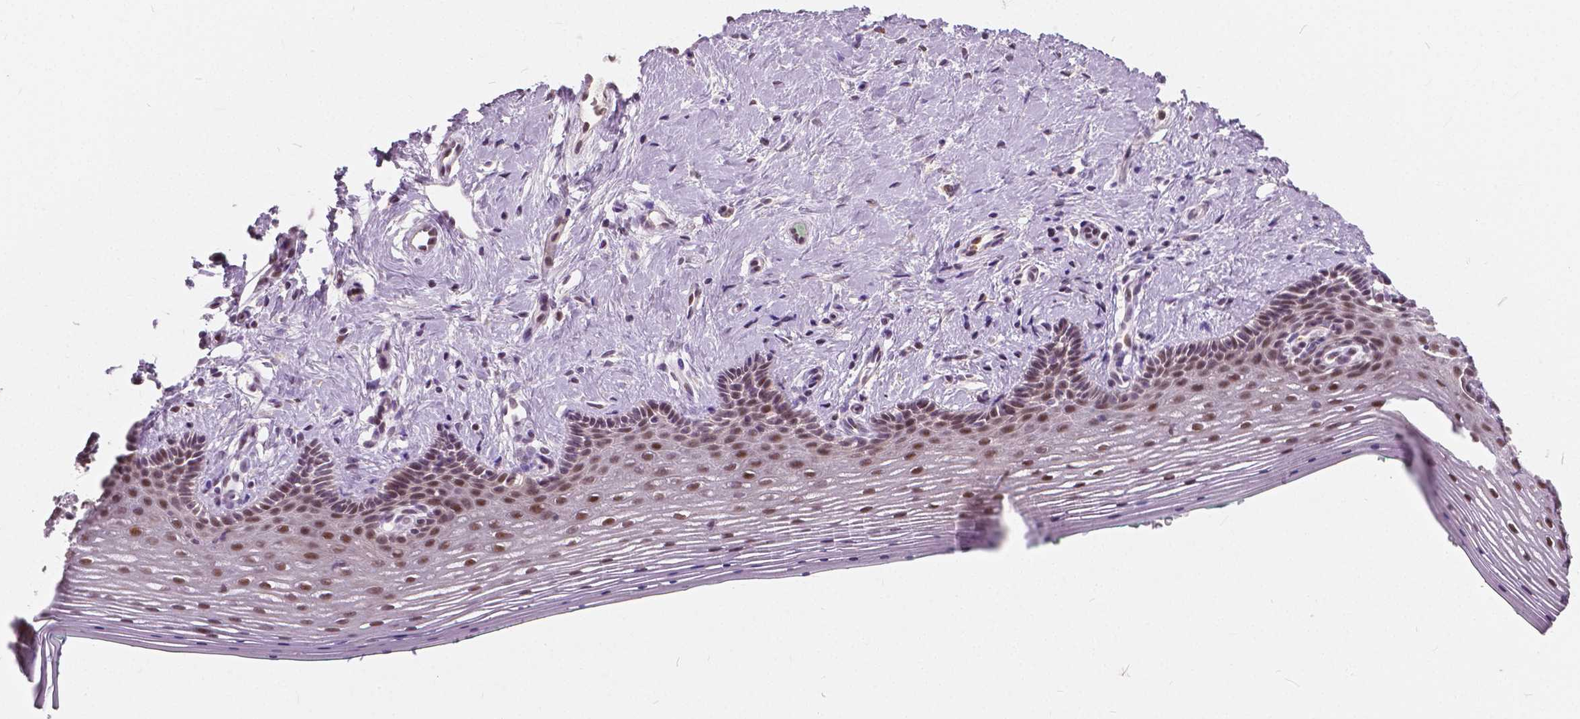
{"staining": {"intensity": "moderate", "quantity": ">75%", "location": "nuclear"}, "tissue": "vagina", "cell_type": "Squamous epithelial cells", "image_type": "normal", "snomed": [{"axis": "morphology", "description": "Normal tissue, NOS"}, {"axis": "topography", "description": "Vagina"}], "caption": "IHC (DAB) staining of unremarkable vagina demonstrates moderate nuclear protein staining in approximately >75% of squamous epithelial cells.", "gene": "DLX6", "patient": {"sex": "female", "age": 42}}